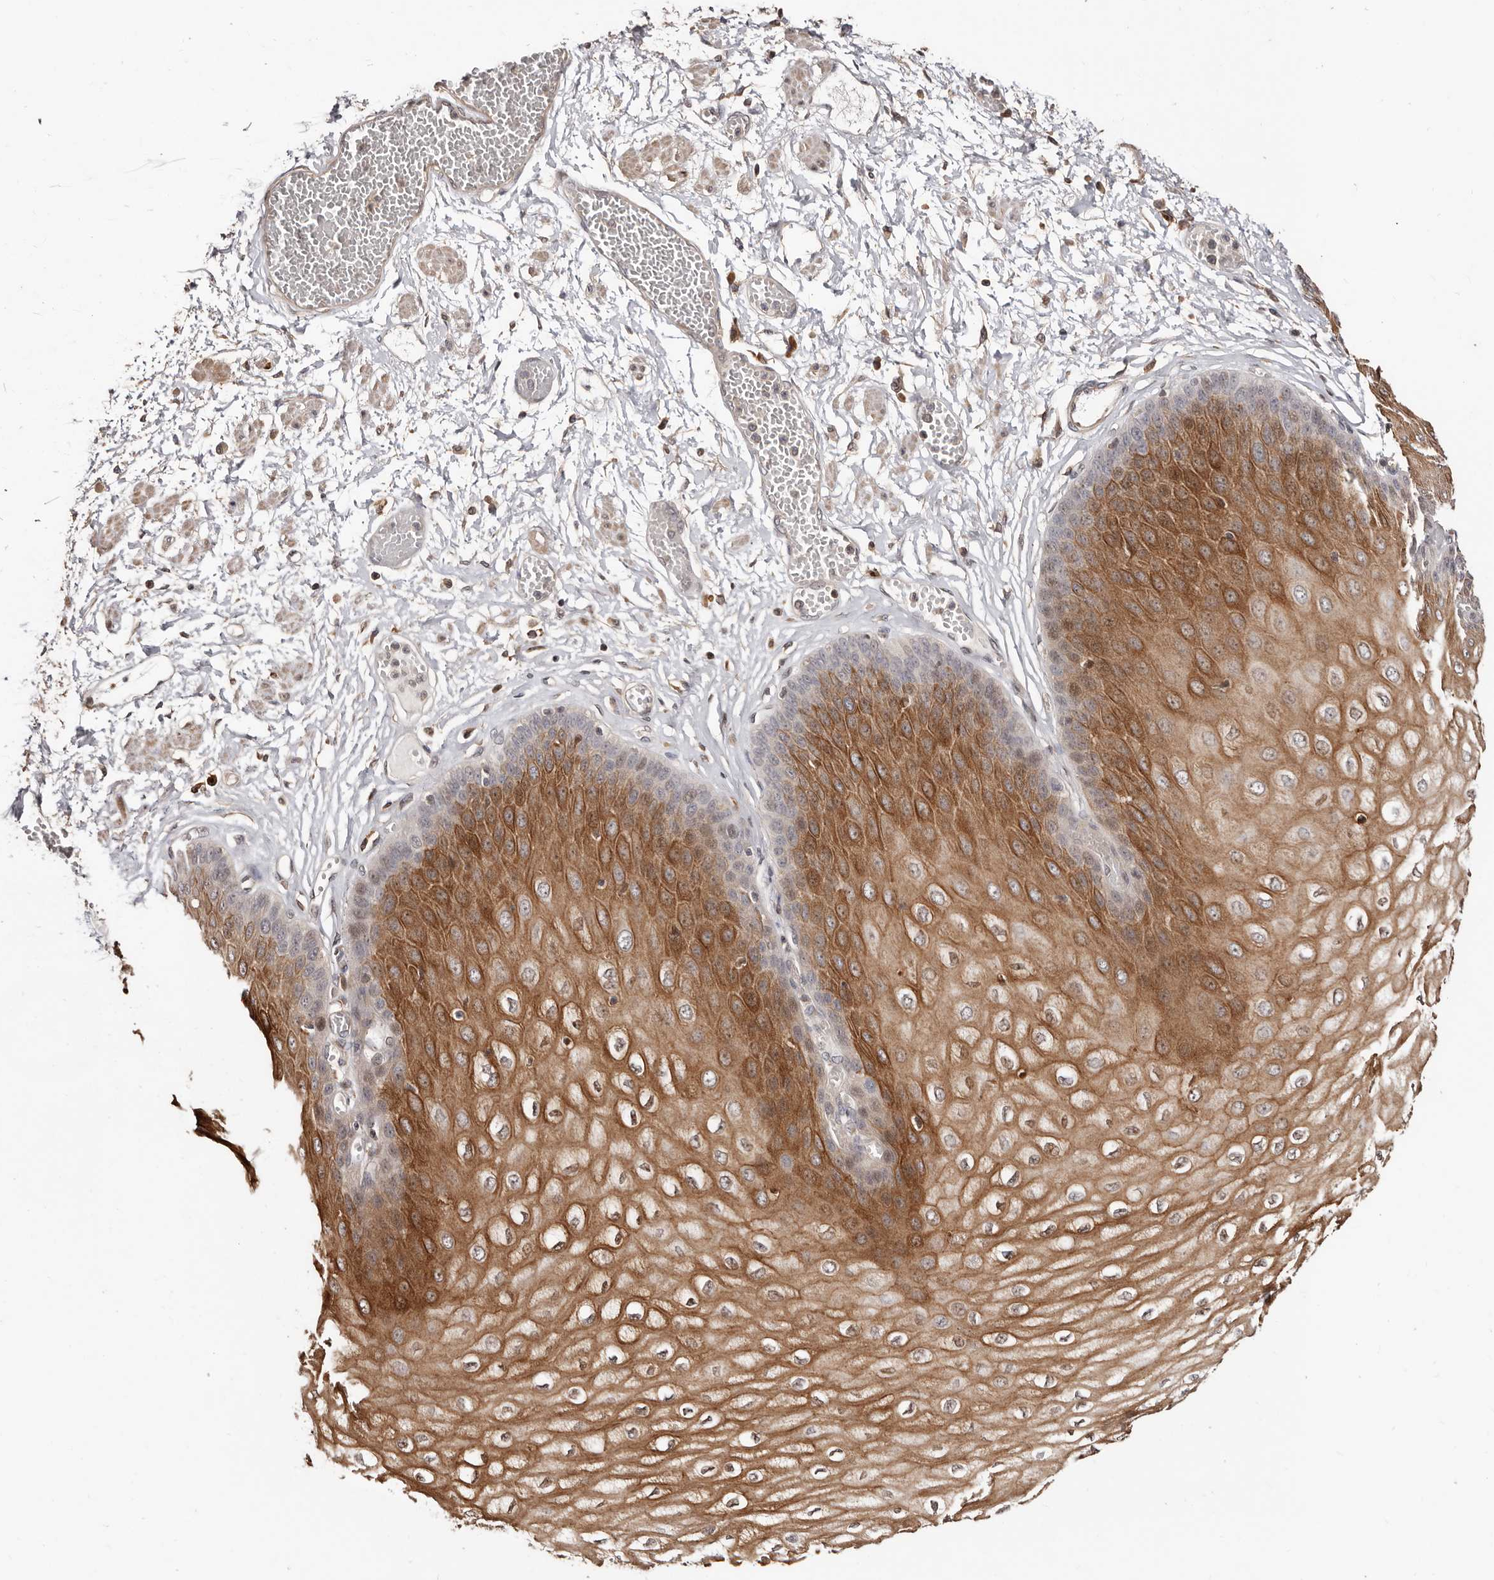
{"staining": {"intensity": "strong", "quantity": ">75%", "location": "cytoplasmic/membranous"}, "tissue": "esophagus", "cell_type": "Squamous epithelial cells", "image_type": "normal", "snomed": [{"axis": "morphology", "description": "Normal tissue, NOS"}, {"axis": "topography", "description": "Esophagus"}], "caption": "Immunohistochemistry (IHC) image of unremarkable human esophagus stained for a protein (brown), which displays high levels of strong cytoplasmic/membranous staining in approximately >75% of squamous epithelial cells.", "gene": "APOL6", "patient": {"sex": "male", "age": 60}}